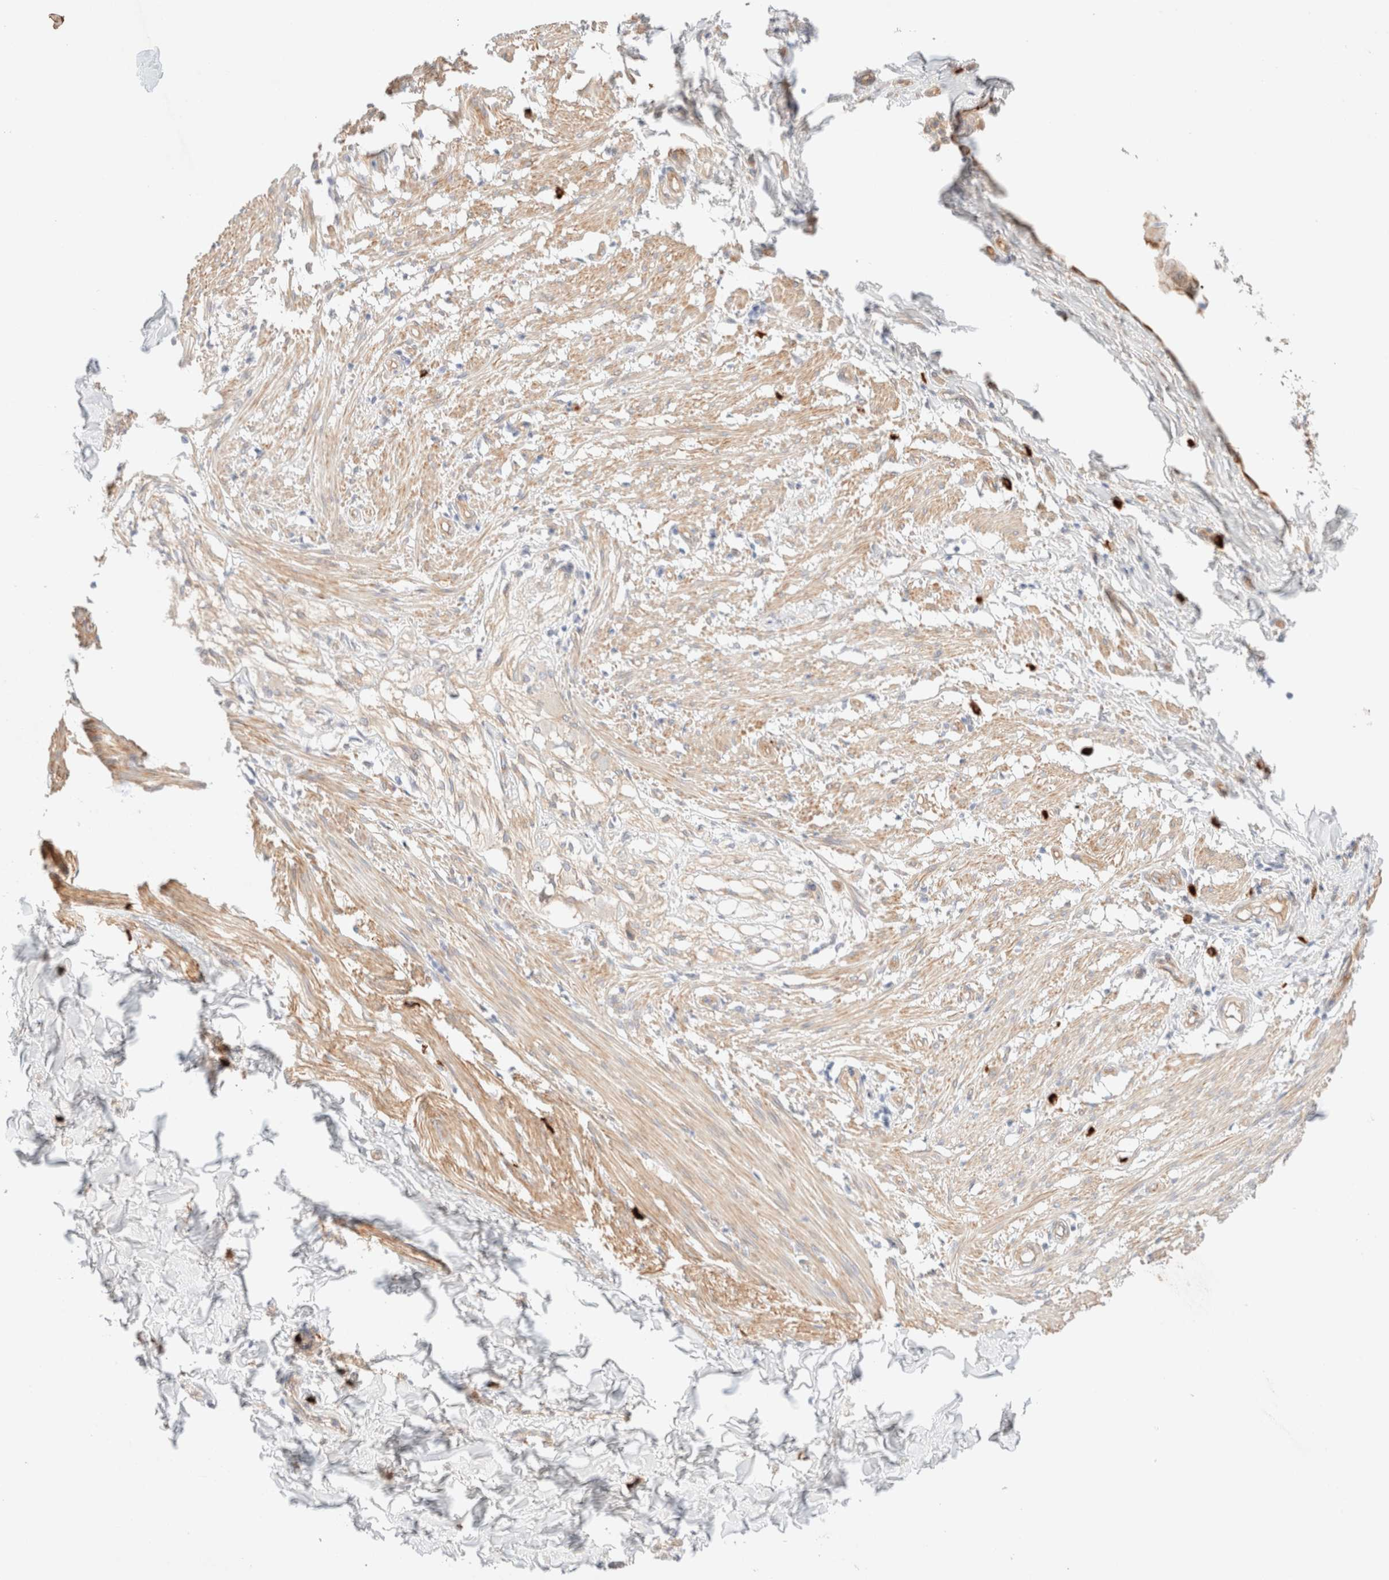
{"staining": {"intensity": "weak", "quantity": ">75%", "location": "cytoplasmic/membranous"}, "tissue": "smooth muscle", "cell_type": "Smooth muscle cells", "image_type": "normal", "snomed": [{"axis": "morphology", "description": "Normal tissue, NOS"}, {"axis": "morphology", "description": "Adenocarcinoma, NOS"}, {"axis": "topography", "description": "Smooth muscle"}, {"axis": "topography", "description": "Colon"}], "caption": "The photomicrograph demonstrates immunohistochemical staining of normal smooth muscle. There is weak cytoplasmic/membranous staining is appreciated in about >75% of smooth muscle cells.", "gene": "NIBAN2", "patient": {"sex": "male", "age": 14}}